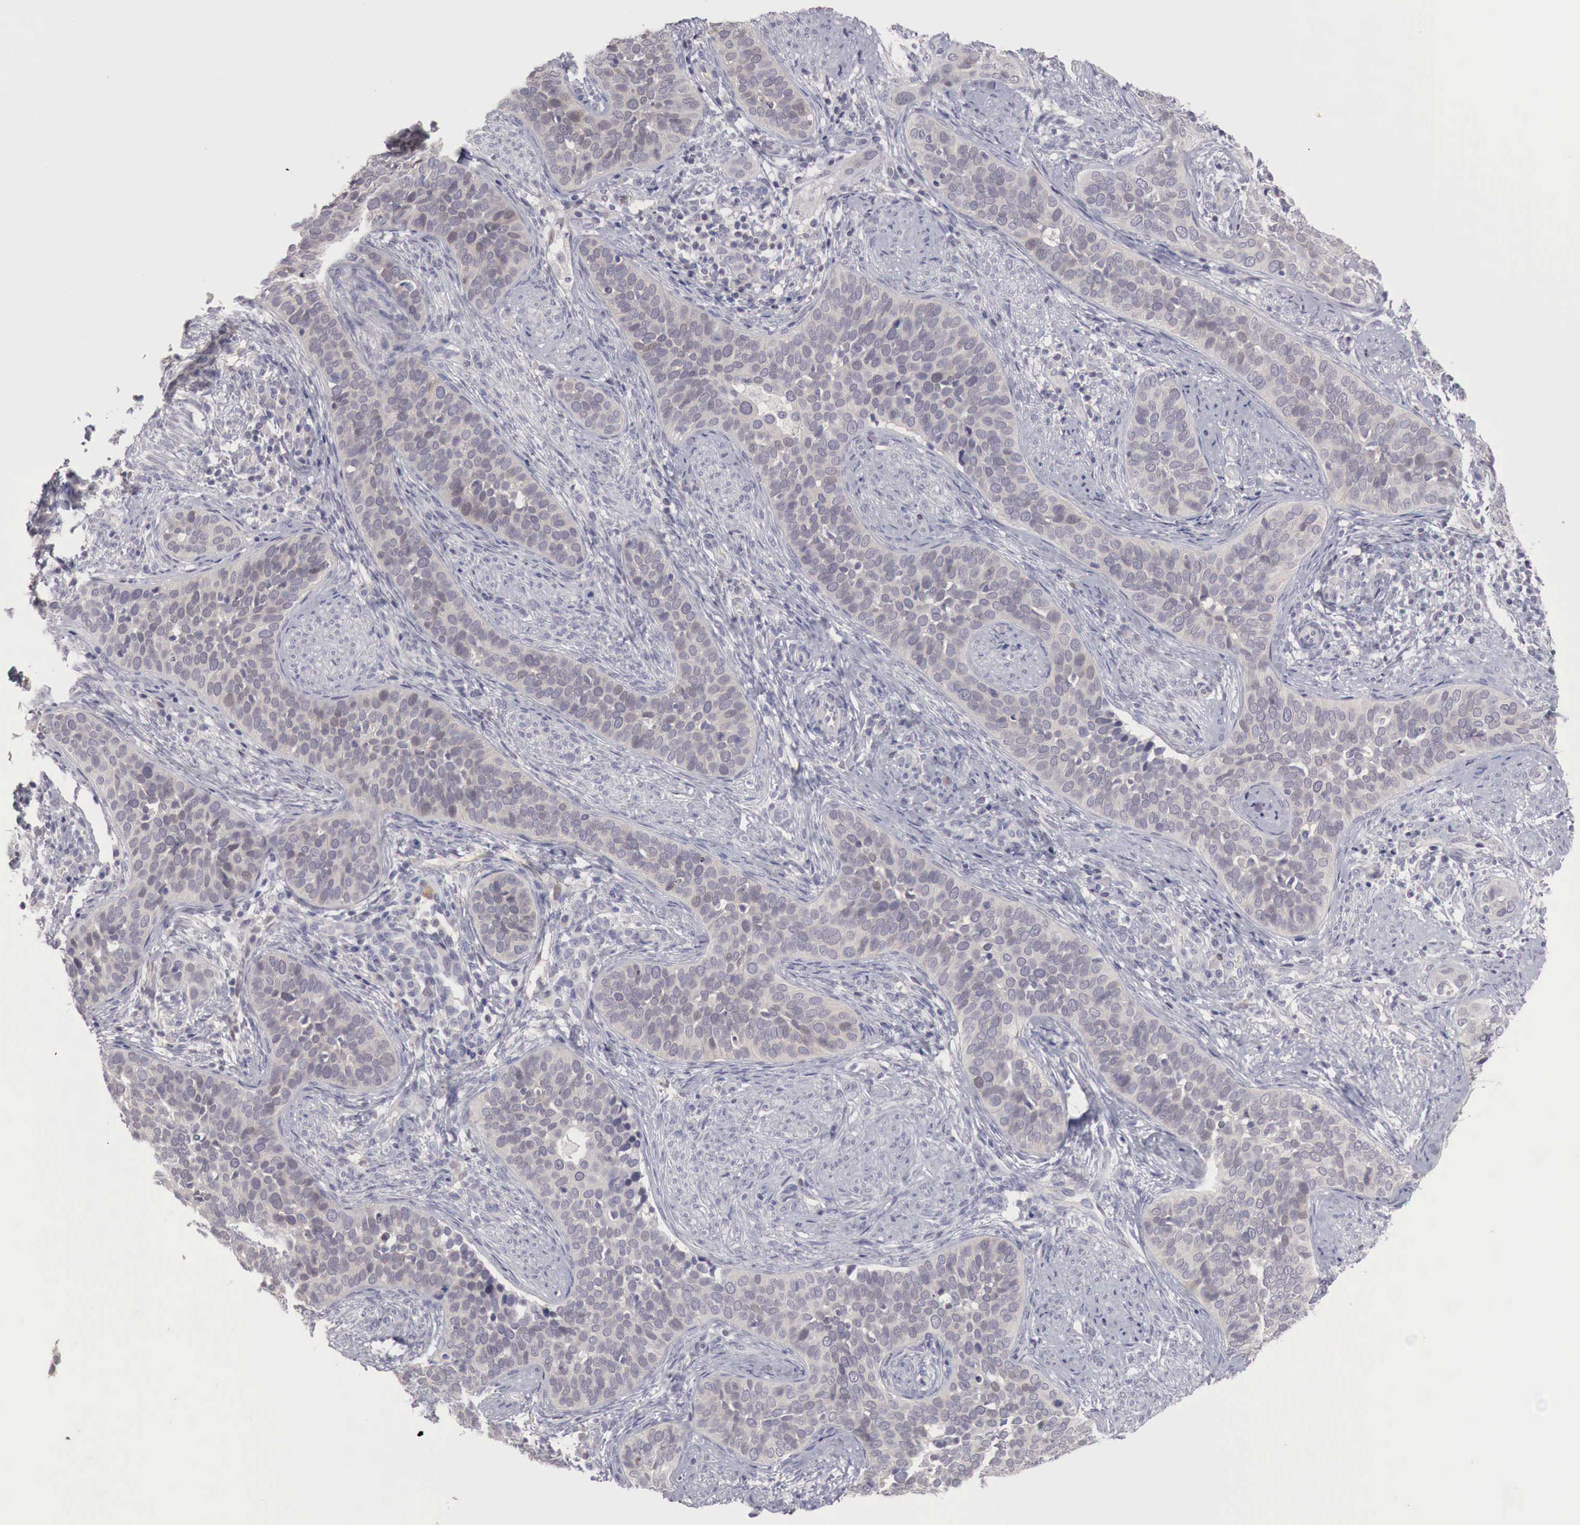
{"staining": {"intensity": "negative", "quantity": "none", "location": "none"}, "tissue": "cervical cancer", "cell_type": "Tumor cells", "image_type": "cancer", "snomed": [{"axis": "morphology", "description": "Squamous cell carcinoma, NOS"}, {"axis": "topography", "description": "Cervix"}], "caption": "Cervical cancer (squamous cell carcinoma) was stained to show a protein in brown. There is no significant positivity in tumor cells.", "gene": "GATA1", "patient": {"sex": "female", "age": 31}}